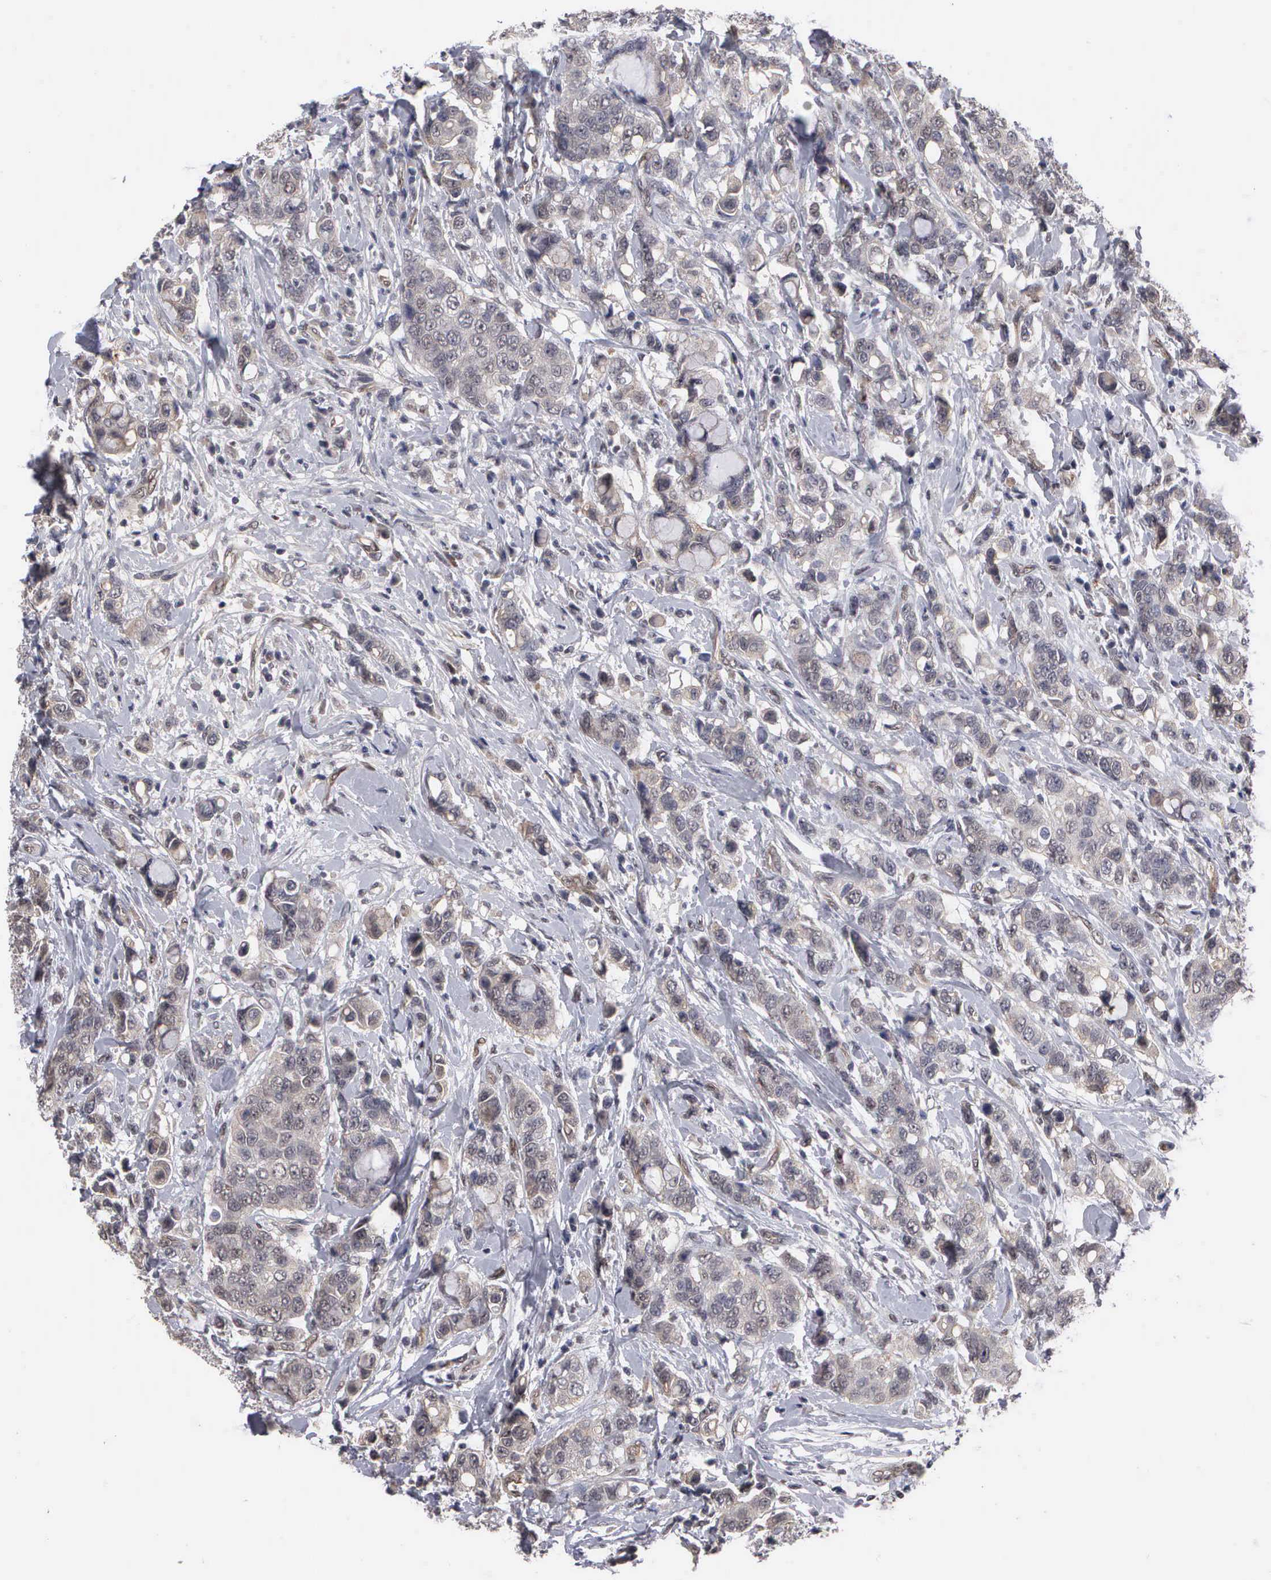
{"staining": {"intensity": "moderate", "quantity": "25%-75%", "location": "nuclear"}, "tissue": "breast cancer", "cell_type": "Tumor cells", "image_type": "cancer", "snomed": [{"axis": "morphology", "description": "Duct carcinoma"}, {"axis": "topography", "description": "Breast"}], "caption": "A brown stain shows moderate nuclear positivity of a protein in human breast cancer tumor cells.", "gene": "ZBTB33", "patient": {"sex": "female", "age": 27}}